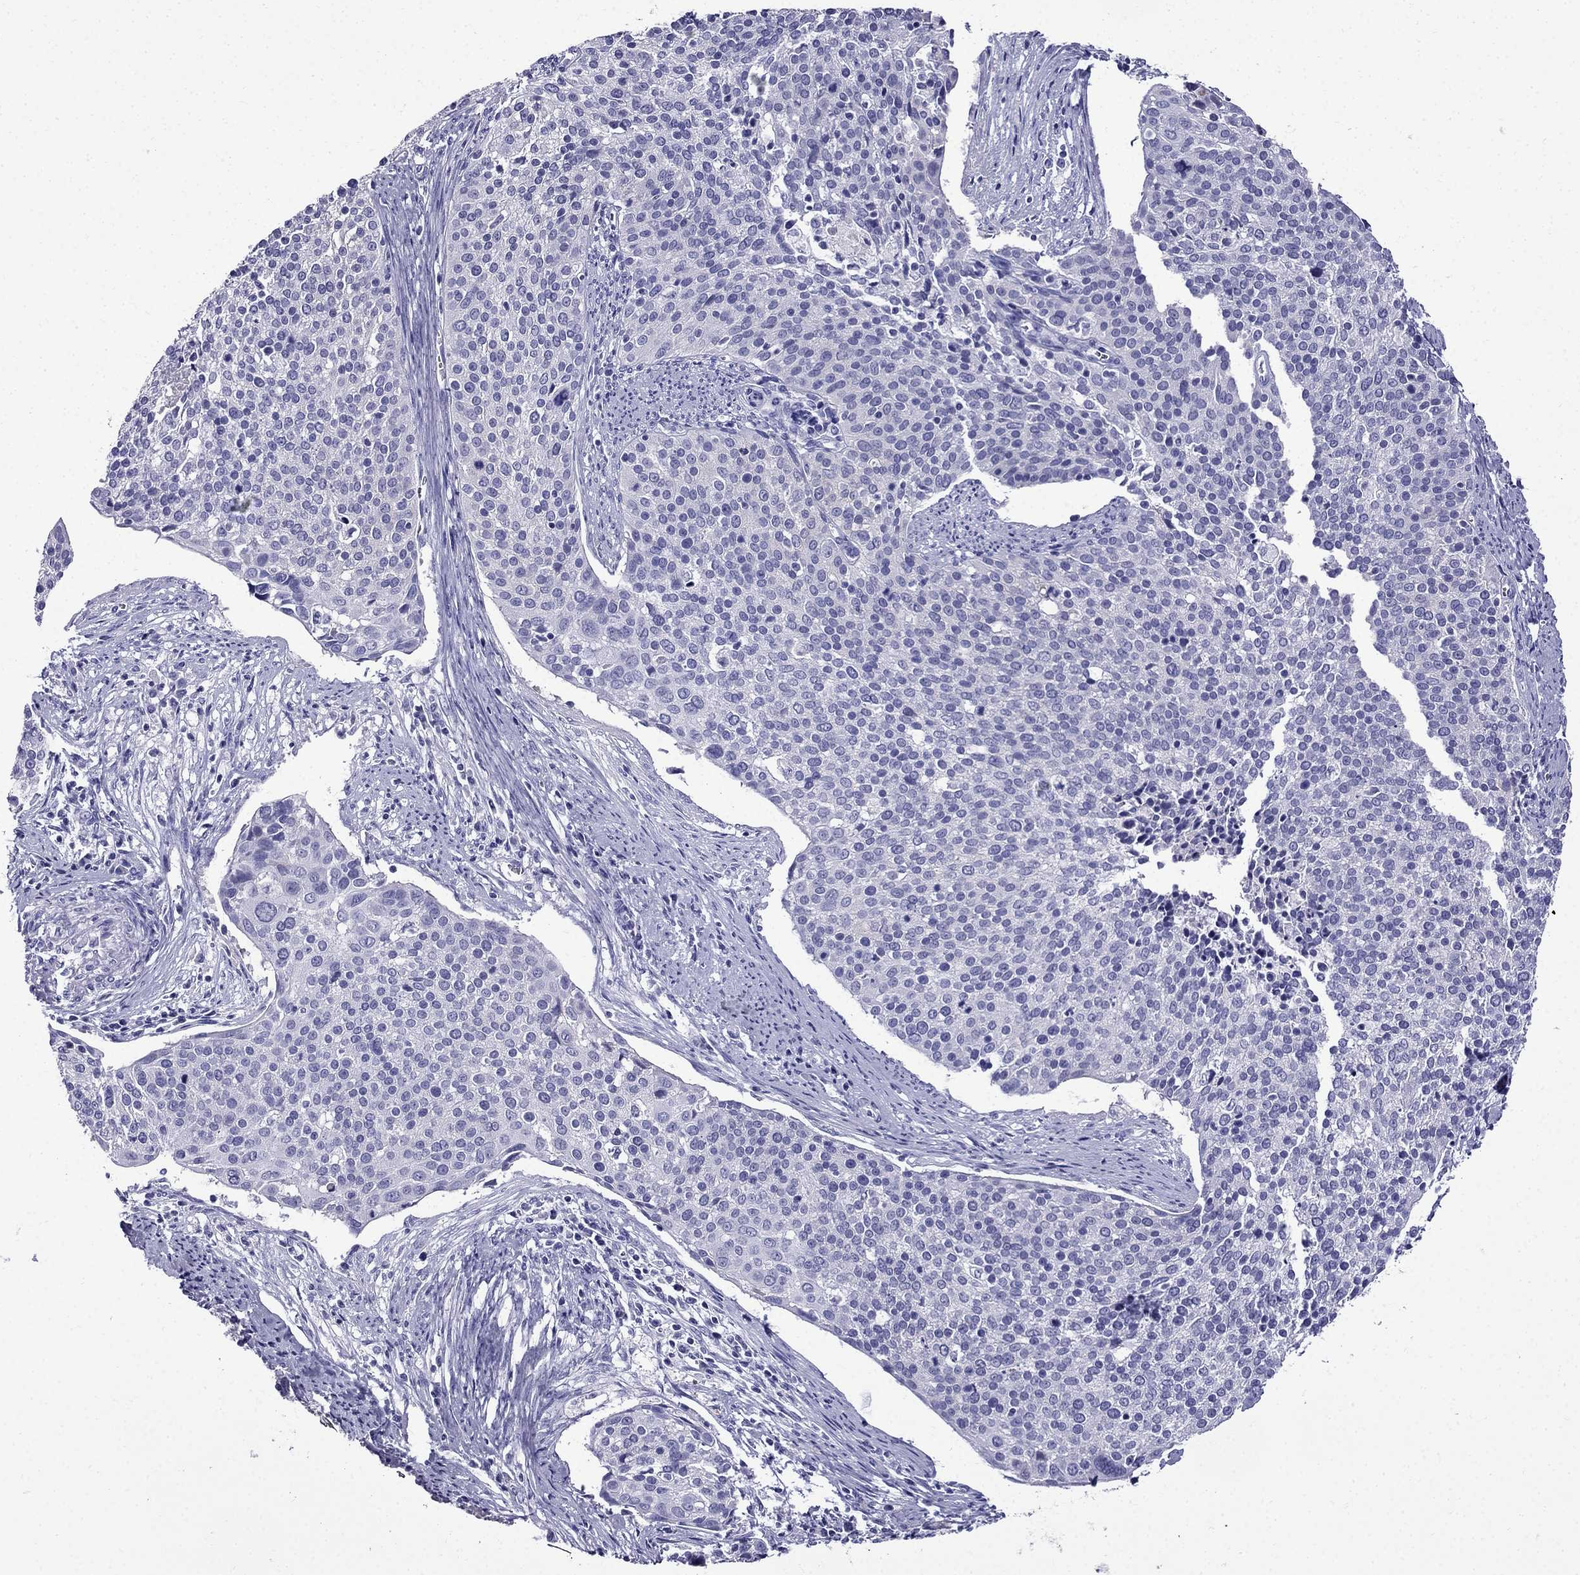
{"staining": {"intensity": "negative", "quantity": "none", "location": "none"}, "tissue": "cervical cancer", "cell_type": "Tumor cells", "image_type": "cancer", "snomed": [{"axis": "morphology", "description": "Squamous cell carcinoma, NOS"}, {"axis": "topography", "description": "Cervix"}], "caption": "An immunohistochemistry (IHC) photomicrograph of cervical squamous cell carcinoma is shown. There is no staining in tumor cells of cervical squamous cell carcinoma. (DAB (3,3'-diaminobenzidine) immunohistochemistry, high magnification).", "gene": "ERC2", "patient": {"sex": "female", "age": 39}}